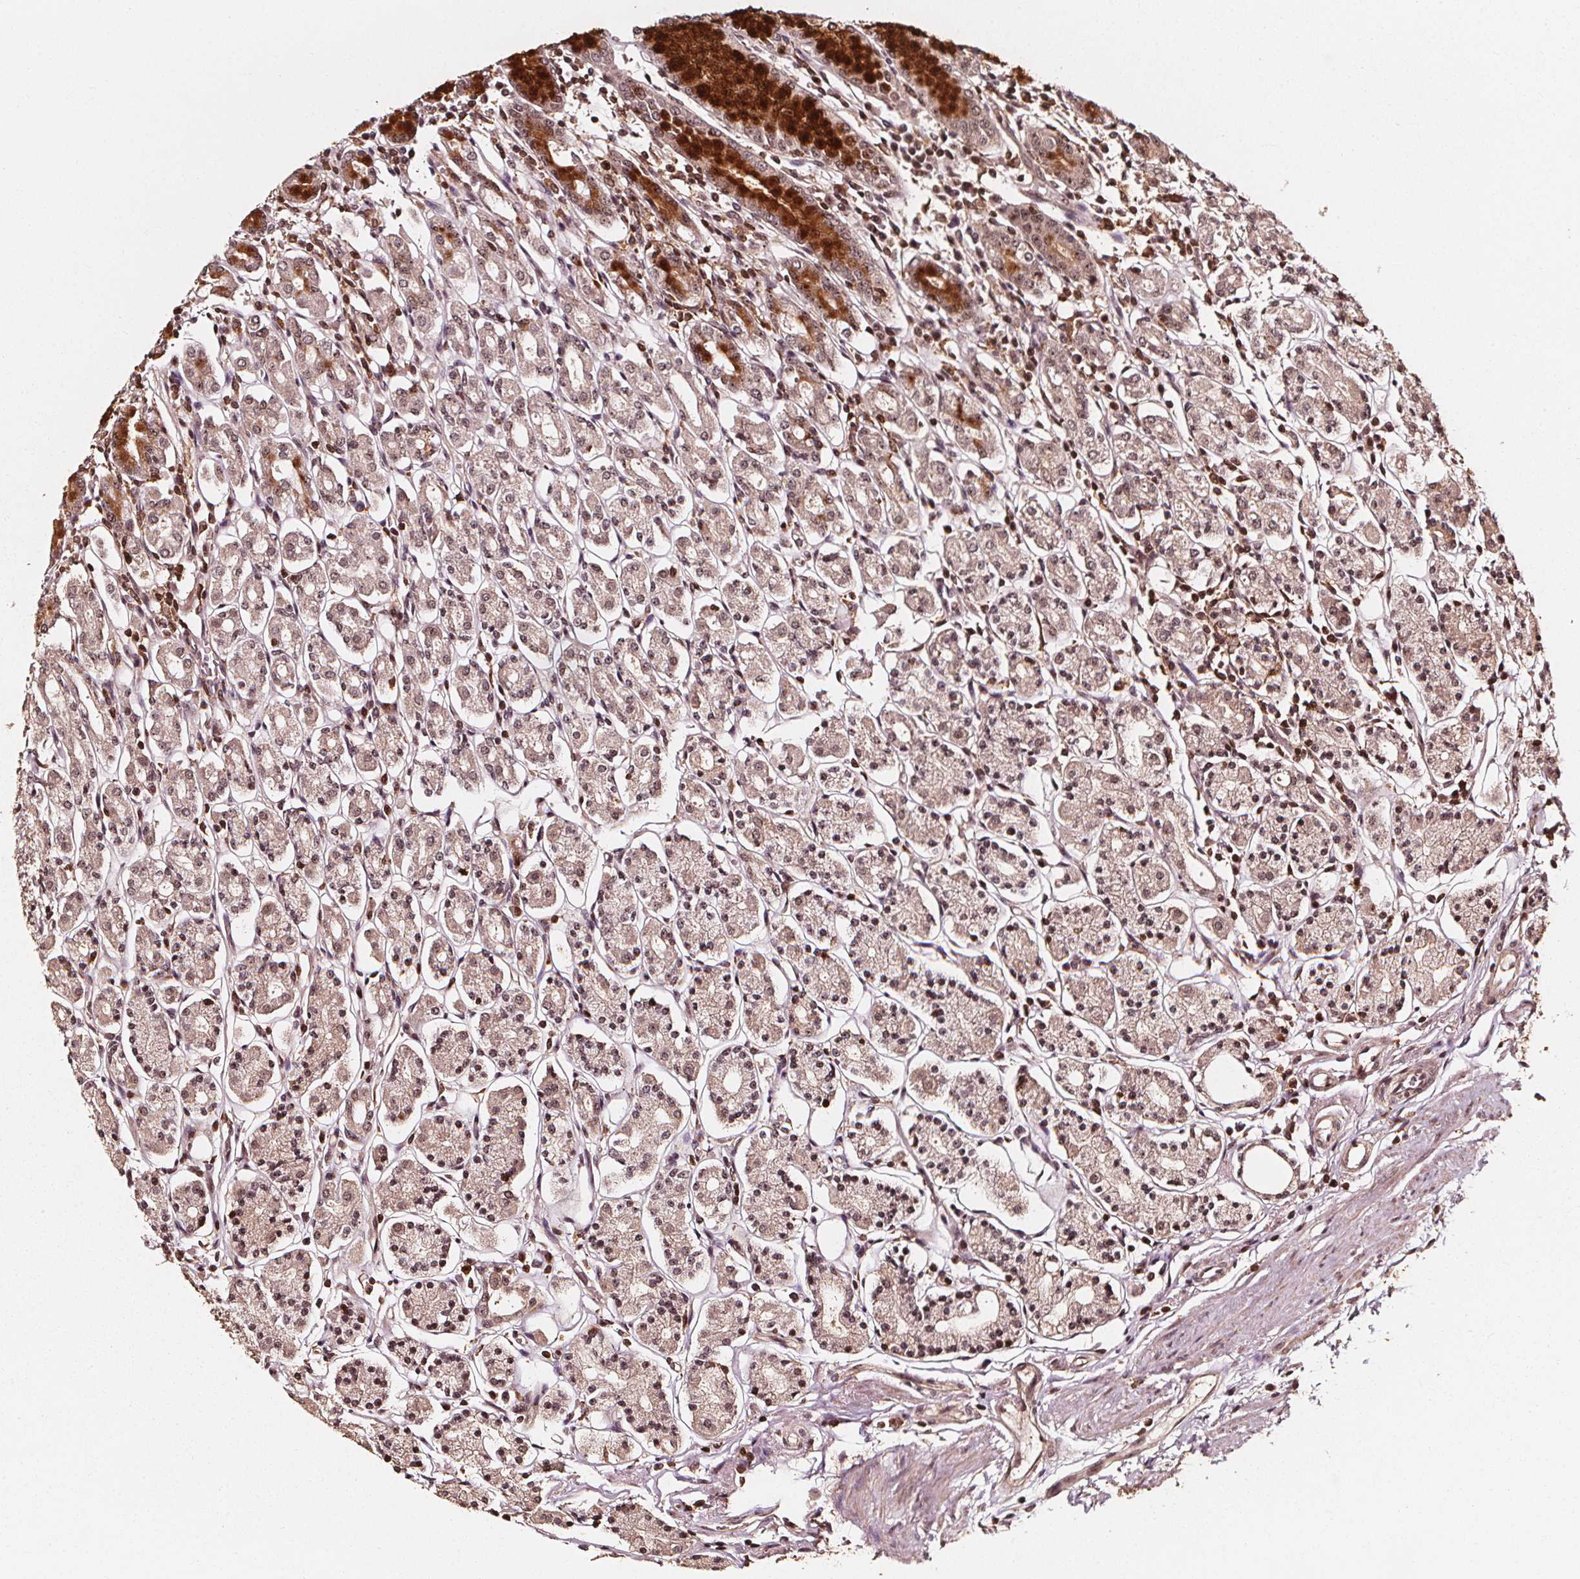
{"staining": {"intensity": "strong", "quantity": ">75%", "location": "cytoplasmic/membranous,nuclear"}, "tissue": "stomach", "cell_type": "Glandular cells", "image_type": "normal", "snomed": [{"axis": "morphology", "description": "Normal tissue, NOS"}, {"axis": "topography", "description": "Stomach, upper"}, {"axis": "topography", "description": "Stomach"}], "caption": "Strong cytoplasmic/membranous,nuclear protein positivity is identified in approximately >75% of glandular cells in stomach. Ihc stains the protein of interest in brown and the nuclei are stained blue.", "gene": "EXOSC9", "patient": {"sex": "male", "age": 62}}